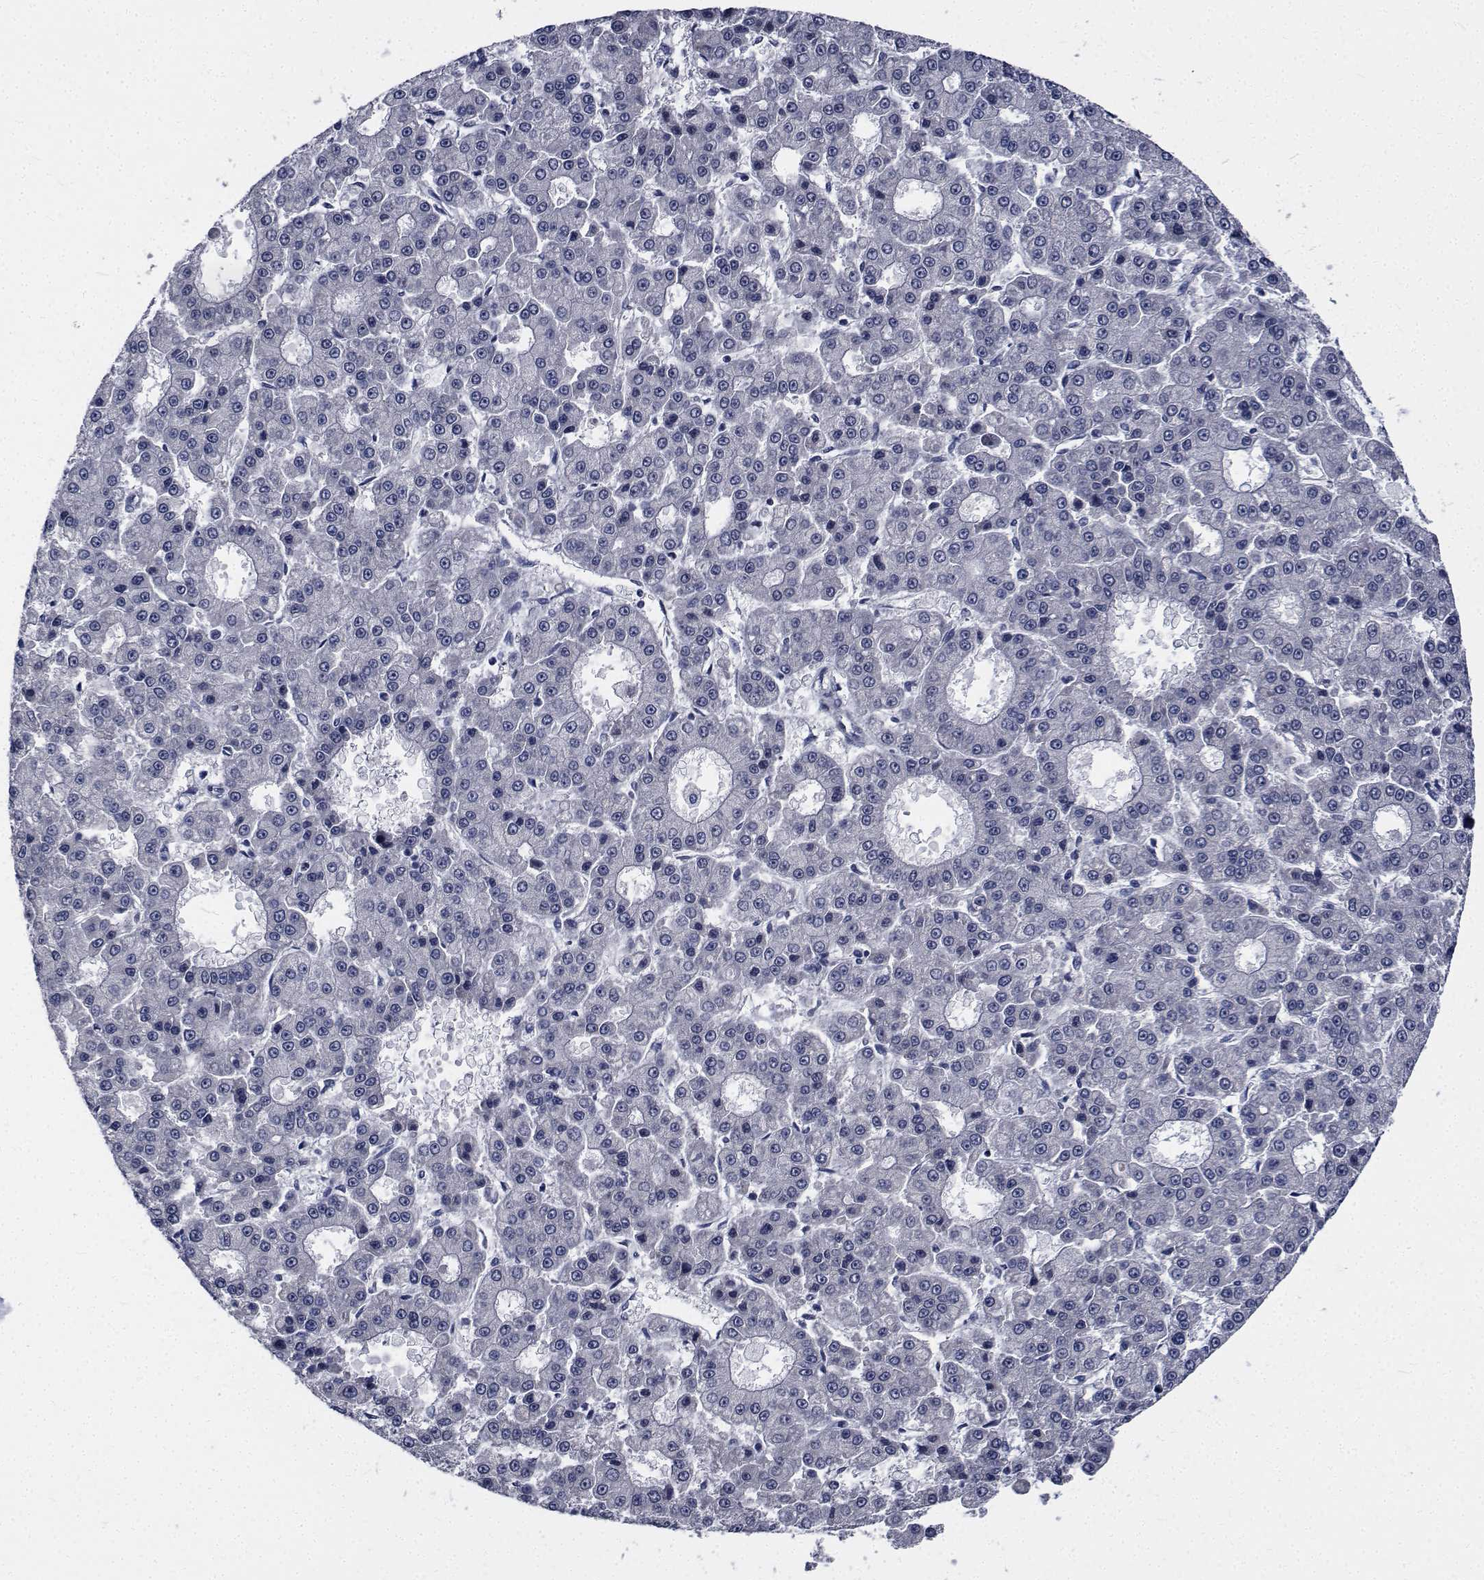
{"staining": {"intensity": "negative", "quantity": "none", "location": "none"}, "tissue": "liver cancer", "cell_type": "Tumor cells", "image_type": "cancer", "snomed": [{"axis": "morphology", "description": "Carcinoma, Hepatocellular, NOS"}, {"axis": "topography", "description": "Liver"}], "caption": "Liver hepatocellular carcinoma stained for a protein using IHC displays no expression tumor cells.", "gene": "TTBK1", "patient": {"sex": "male", "age": 70}}